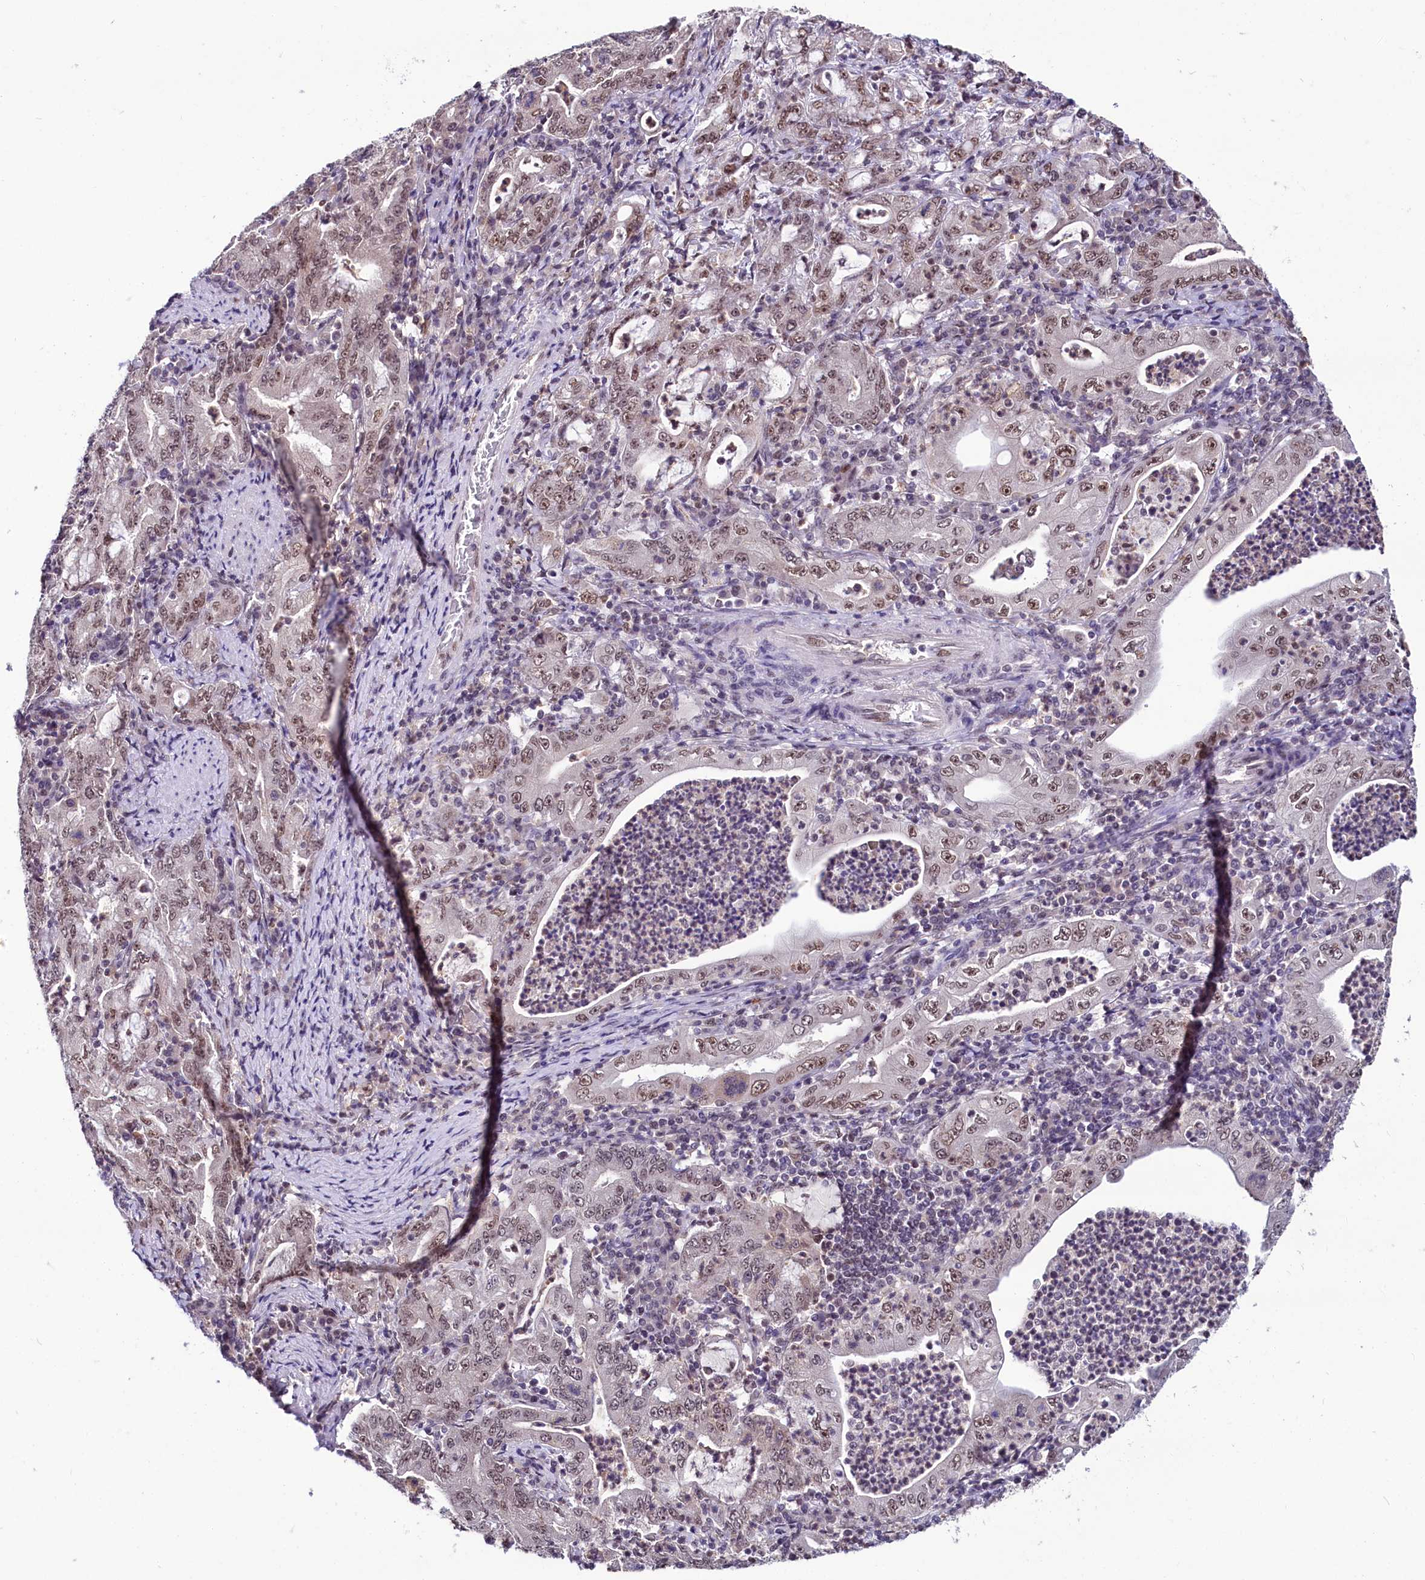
{"staining": {"intensity": "moderate", "quantity": ">75%", "location": "nuclear"}, "tissue": "stomach cancer", "cell_type": "Tumor cells", "image_type": "cancer", "snomed": [{"axis": "morphology", "description": "Normal tissue, NOS"}, {"axis": "morphology", "description": "Adenocarcinoma, NOS"}, {"axis": "topography", "description": "Esophagus"}, {"axis": "topography", "description": "Stomach, upper"}, {"axis": "topography", "description": "Peripheral nerve tissue"}], "caption": "High-magnification brightfield microscopy of stomach cancer (adenocarcinoma) stained with DAB (brown) and counterstained with hematoxylin (blue). tumor cells exhibit moderate nuclear positivity is identified in about>75% of cells.", "gene": "SCAF11", "patient": {"sex": "male", "age": 62}}